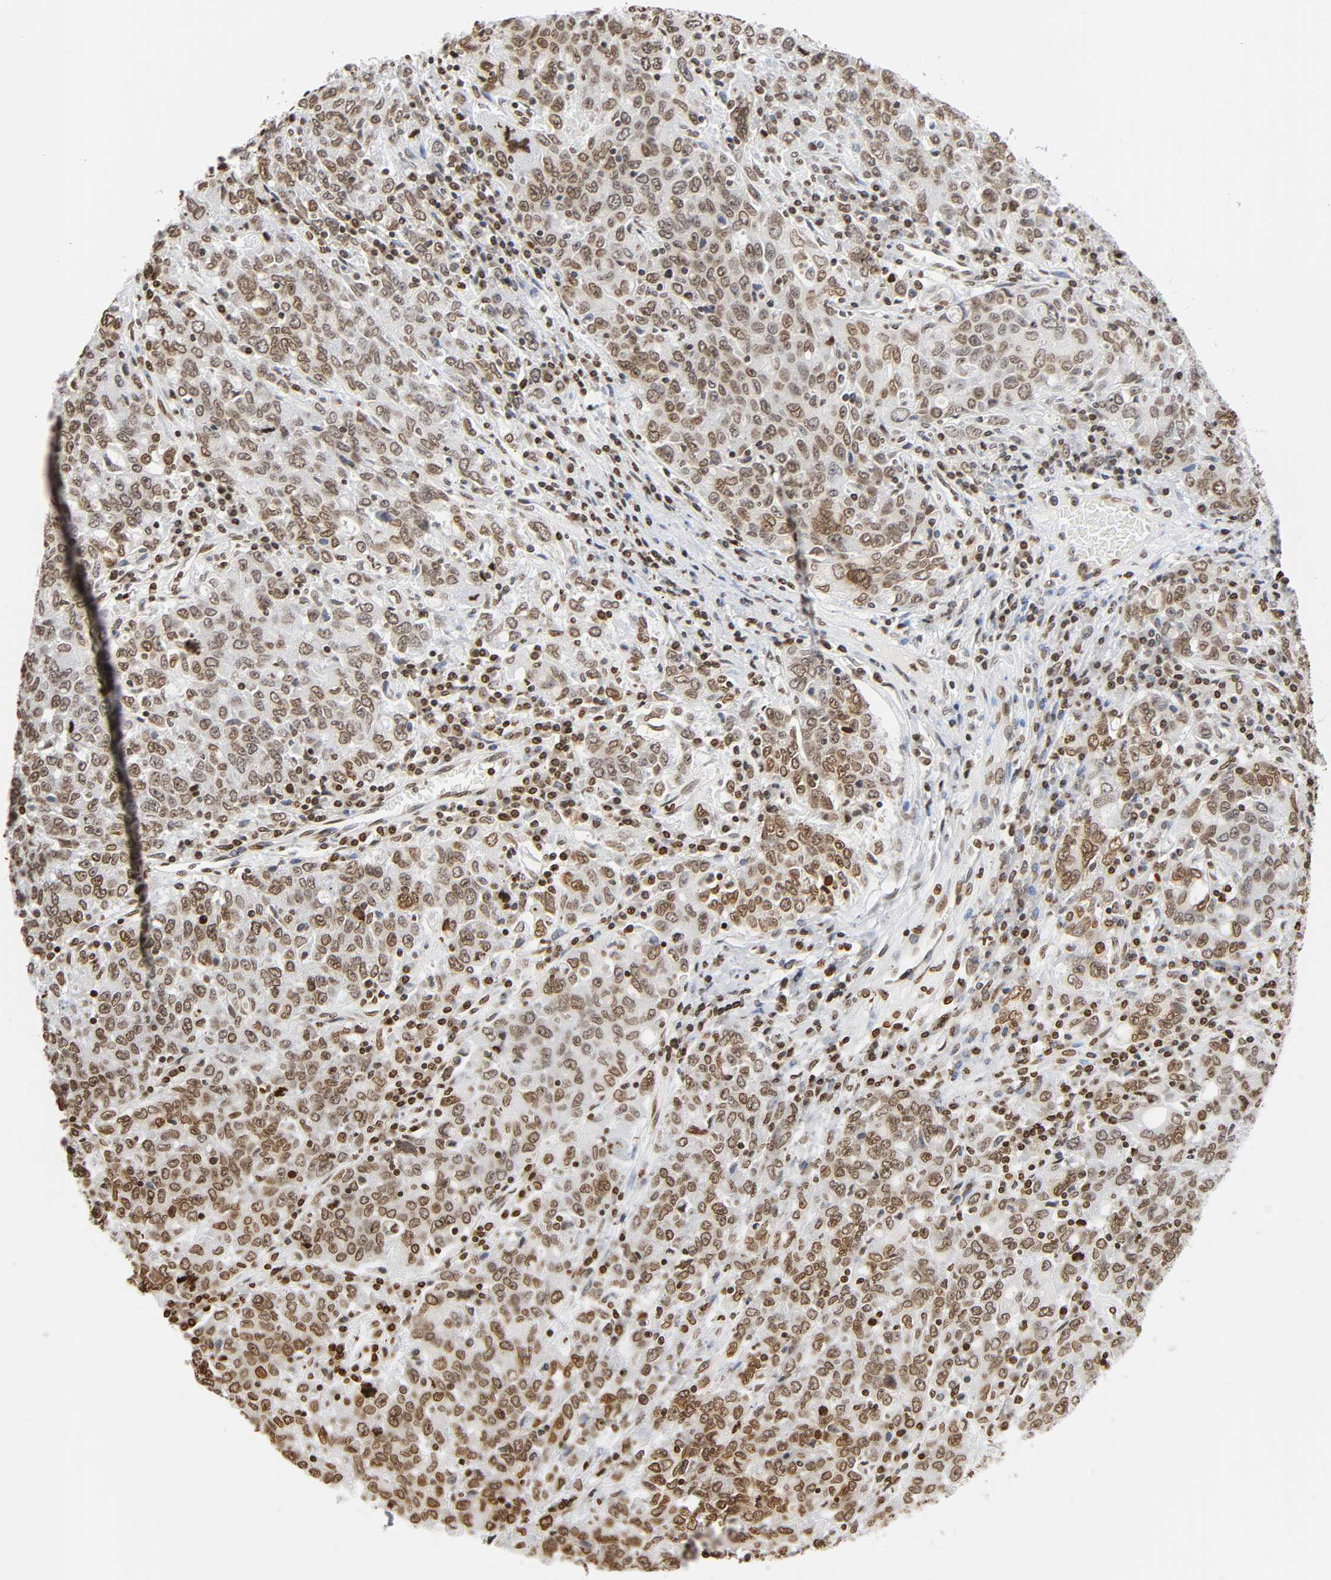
{"staining": {"intensity": "moderate", "quantity": ">75%", "location": "nuclear"}, "tissue": "ovarian cancer", "cell_type": "Tumor cells", "image_type": "cancer", "snomed": [{"axis": "morphology", "description": "Carcinoma, endometroid"}, {"axis": "topography", "description": "Ovary"}], "caption": "Approximately >75% of tumor cells in human endometroid carcinoma (ovarian) exhibit moderate nuclear protein expression as visualized by brown immunohistochemical staining.", "gene": "HOXA6", "patient": {"sex": "female", "age": 62}}